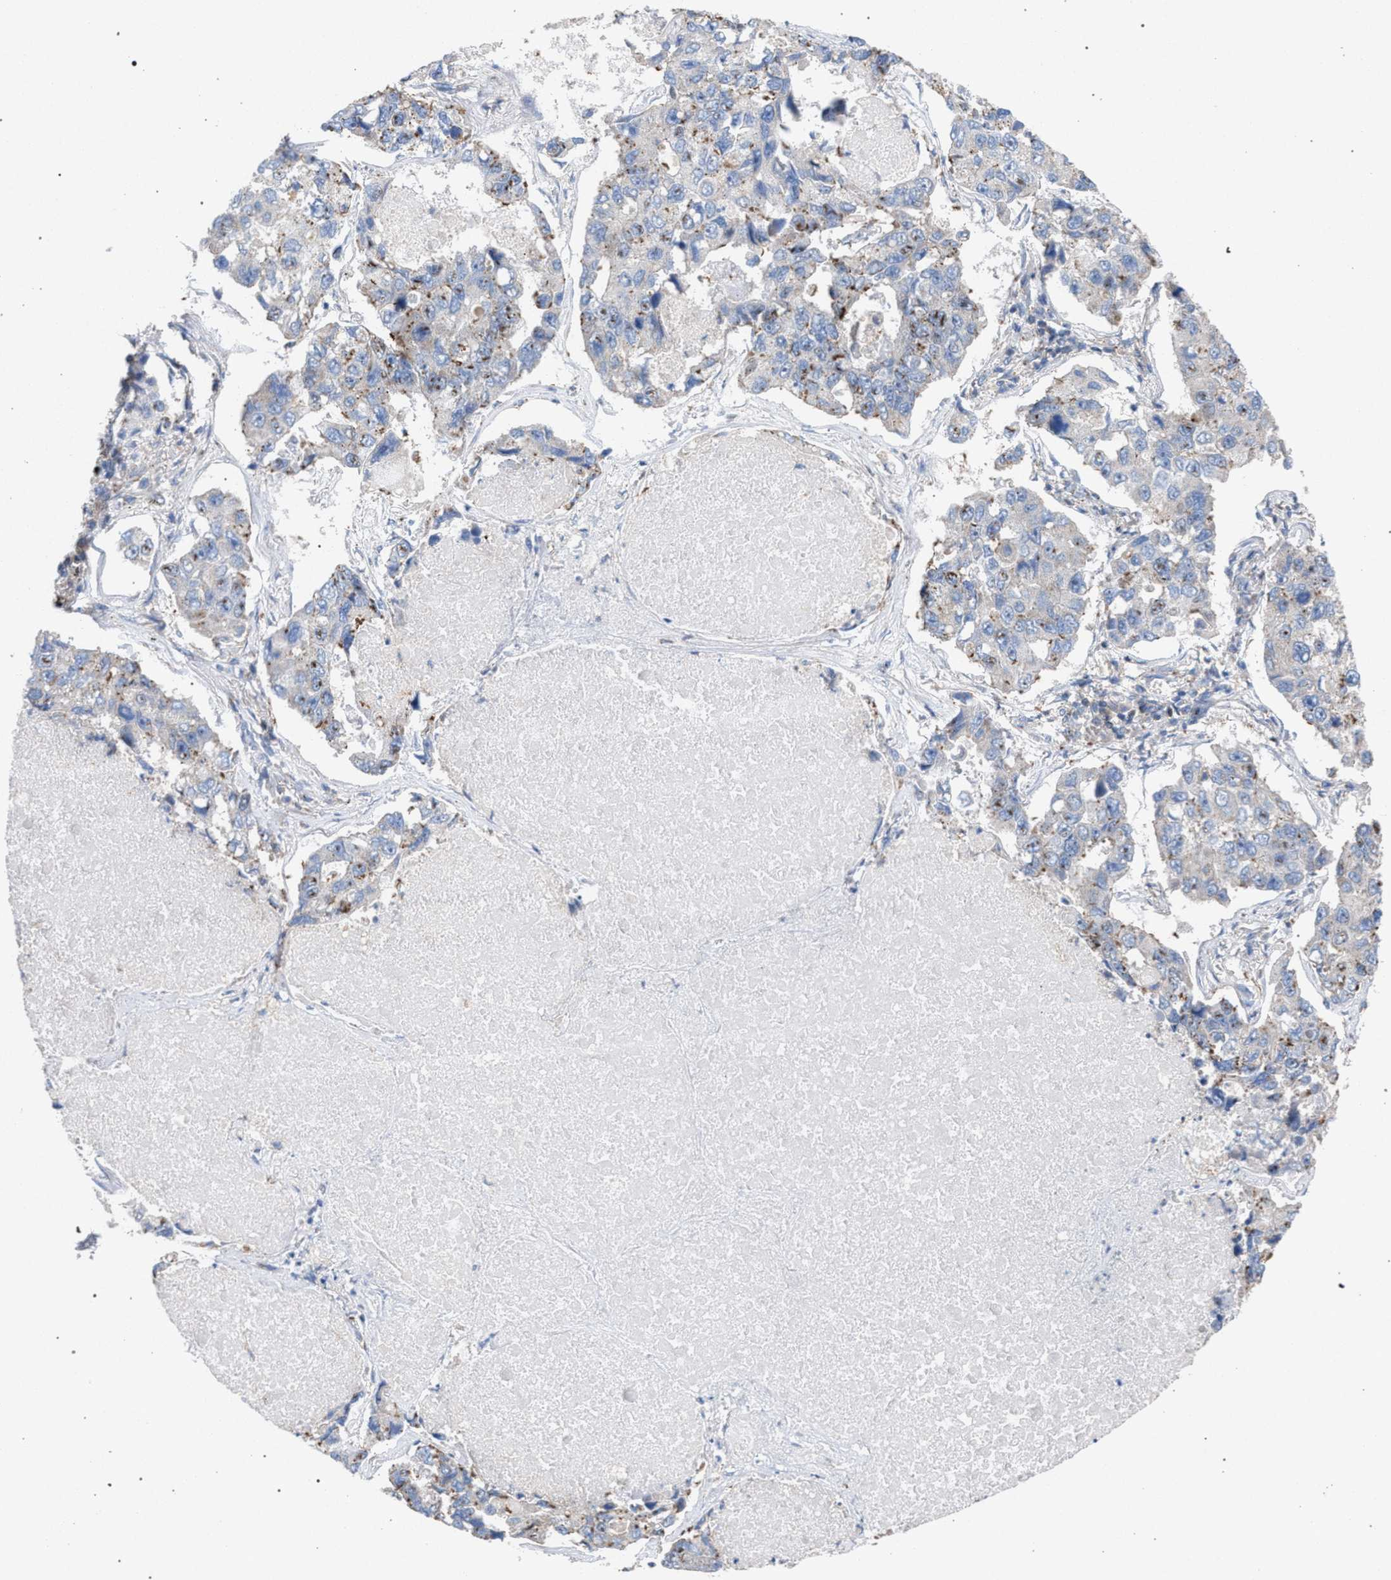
{"staining": {"intensity": "weak", "quantity": "<25%", "location": "cytoplasmic/membranous"}, "tissue": "lung cancer", "cell_type": "Tumor cells", "image_type": "cancer", "snomed": [{"axis": "morphology", "description": "Adenocarcinoma, NOS"}, {"axis": "topography", "description": "Lung"}], "caption": "Tumor cells show no significant expression in adenocarcinoma (lung).", "gene": "VPS13A", "patient": {"sex": "male", "age": 64}}